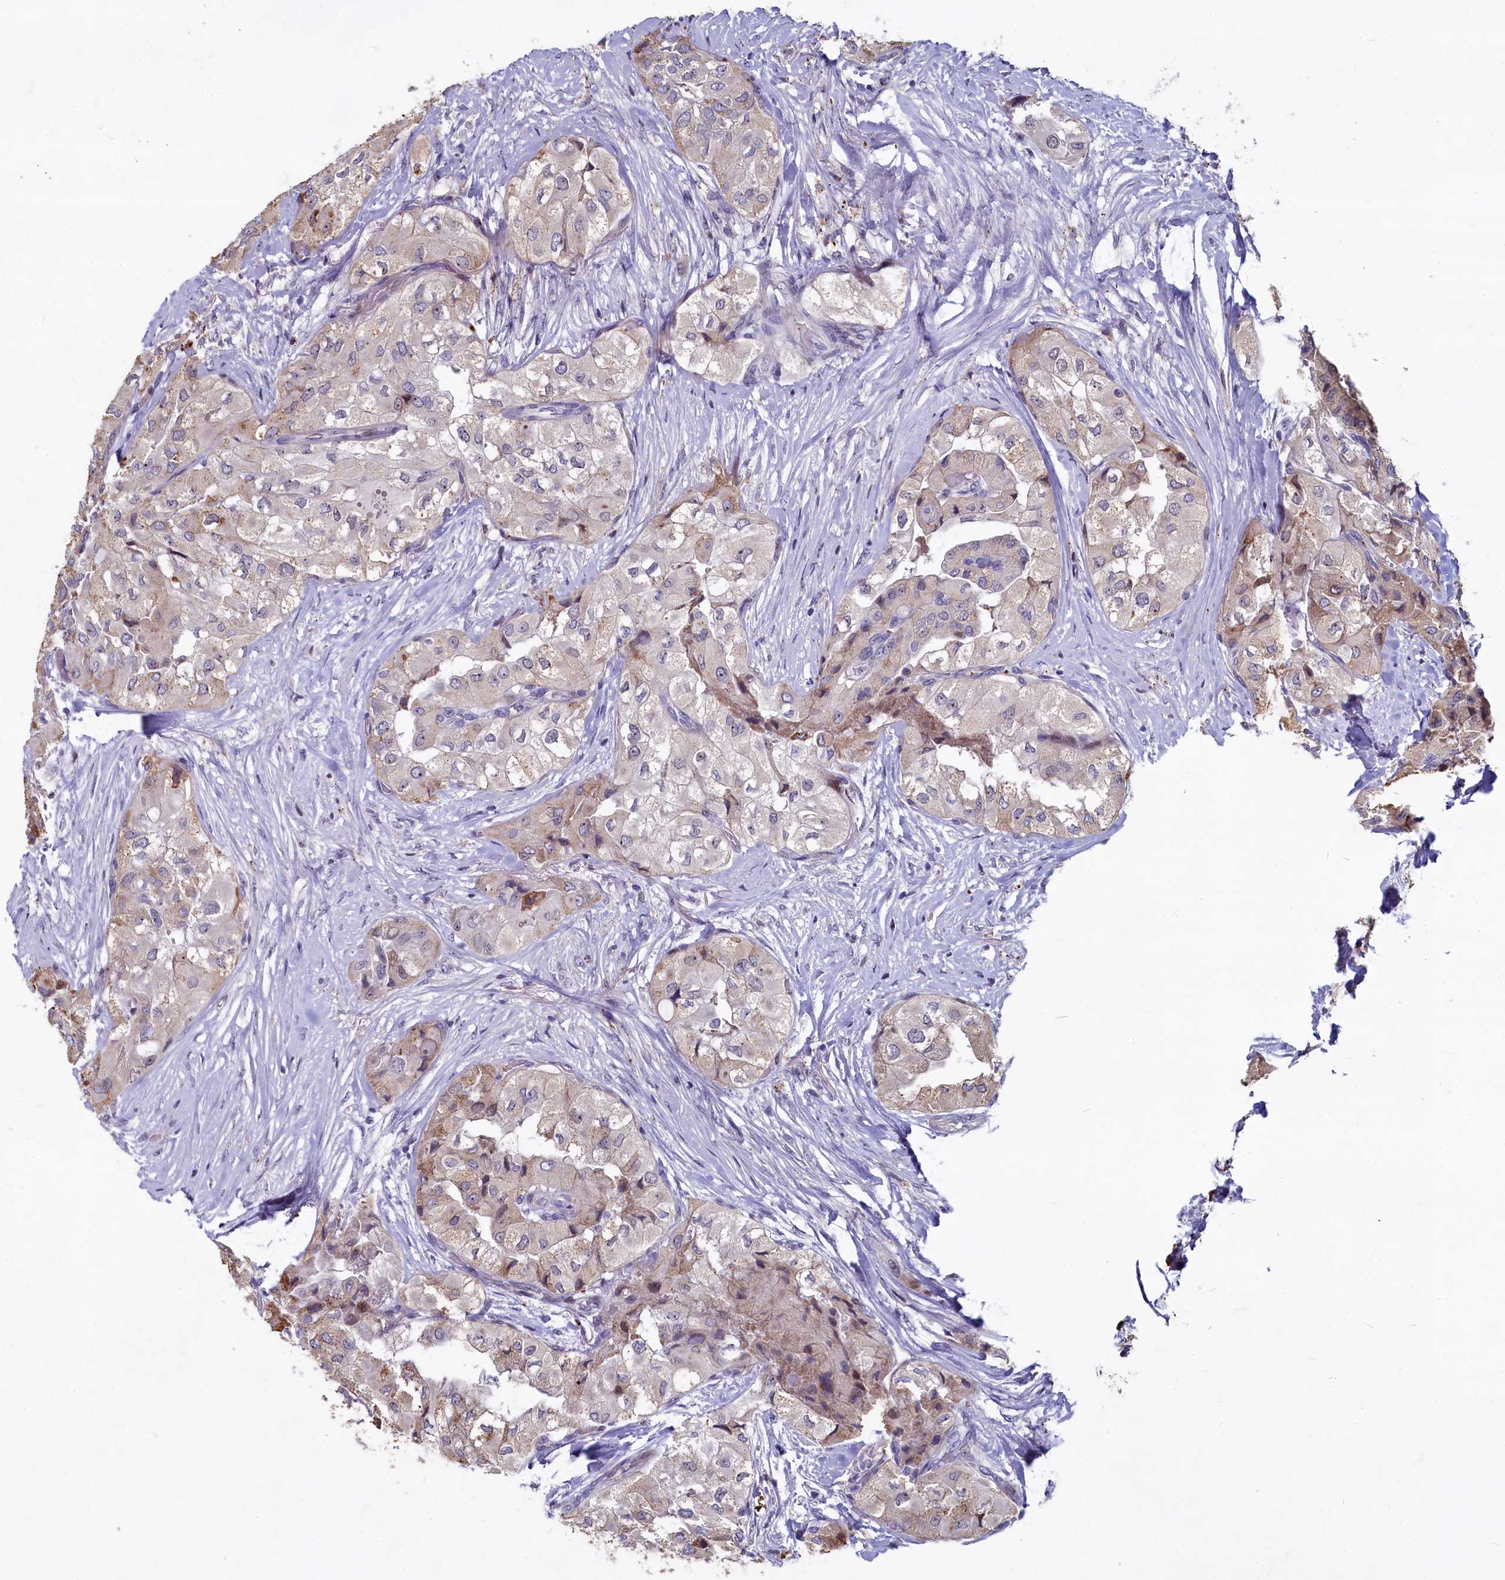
{"staining": {"intensity": "weak", "quantity": "<25%", "location": "cytoplasmic/membranous"}, "tissue": "thyroid cancer", "cell_type": "Tumor cells", "image_type": "cancer", "snomed": [{"axis": "morphology", "description": "Papillary adenocarcinoma, NOS"}, {"axis": "topography", "description": "Thyroid gland"}], "caption": "Immunohistochemistry (IHC) histopathology image of neoplastic tissue: thyroid papillary adenocarcinoma stained with DAB (3,3'-diaminobenzidine) displays no significant protein positivity in tumor cells.", "gene": "ASXL3", "patient": {"sex": "female", "age": 59}}